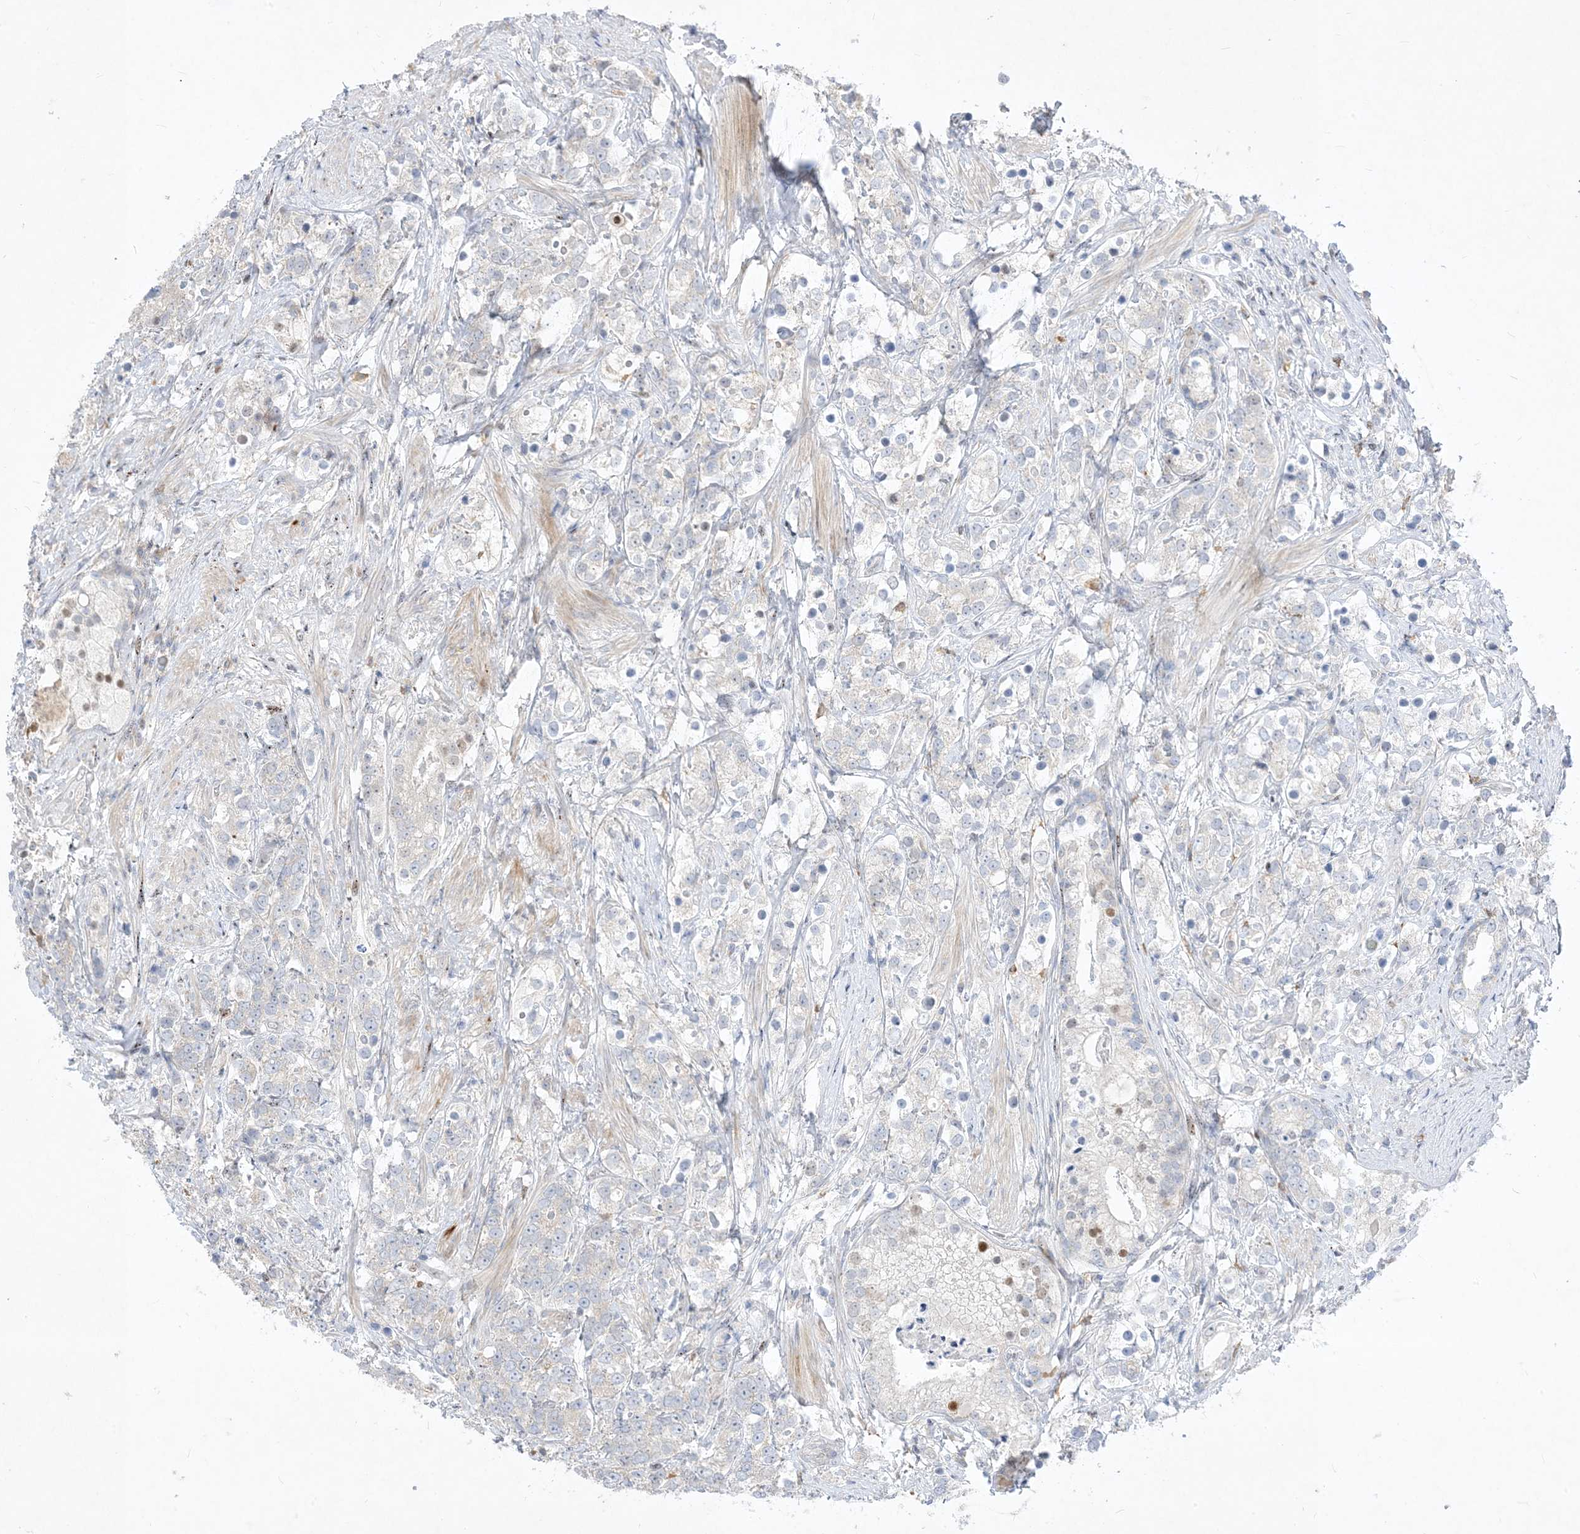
{"staining": {"intensity": "moderate", "quantity": "<25%", "location": "nuclear"}, "tissue": "prostate cancer", "cell_type": "Tumor cells", "image_type": "cancer", "snomed": [{"axis": "morphology", "description": "Adenocarcinoma, High grade"}, {"axis": "topography", "description": "Prostate"}], "caption": "Immunohistochemical staining of prostate cancer exhibits moderate nuclear protein expression in about <25% of tumor cells.", "gene": "BHLHE40", "patient": {"sex": "male", "age": 69}}